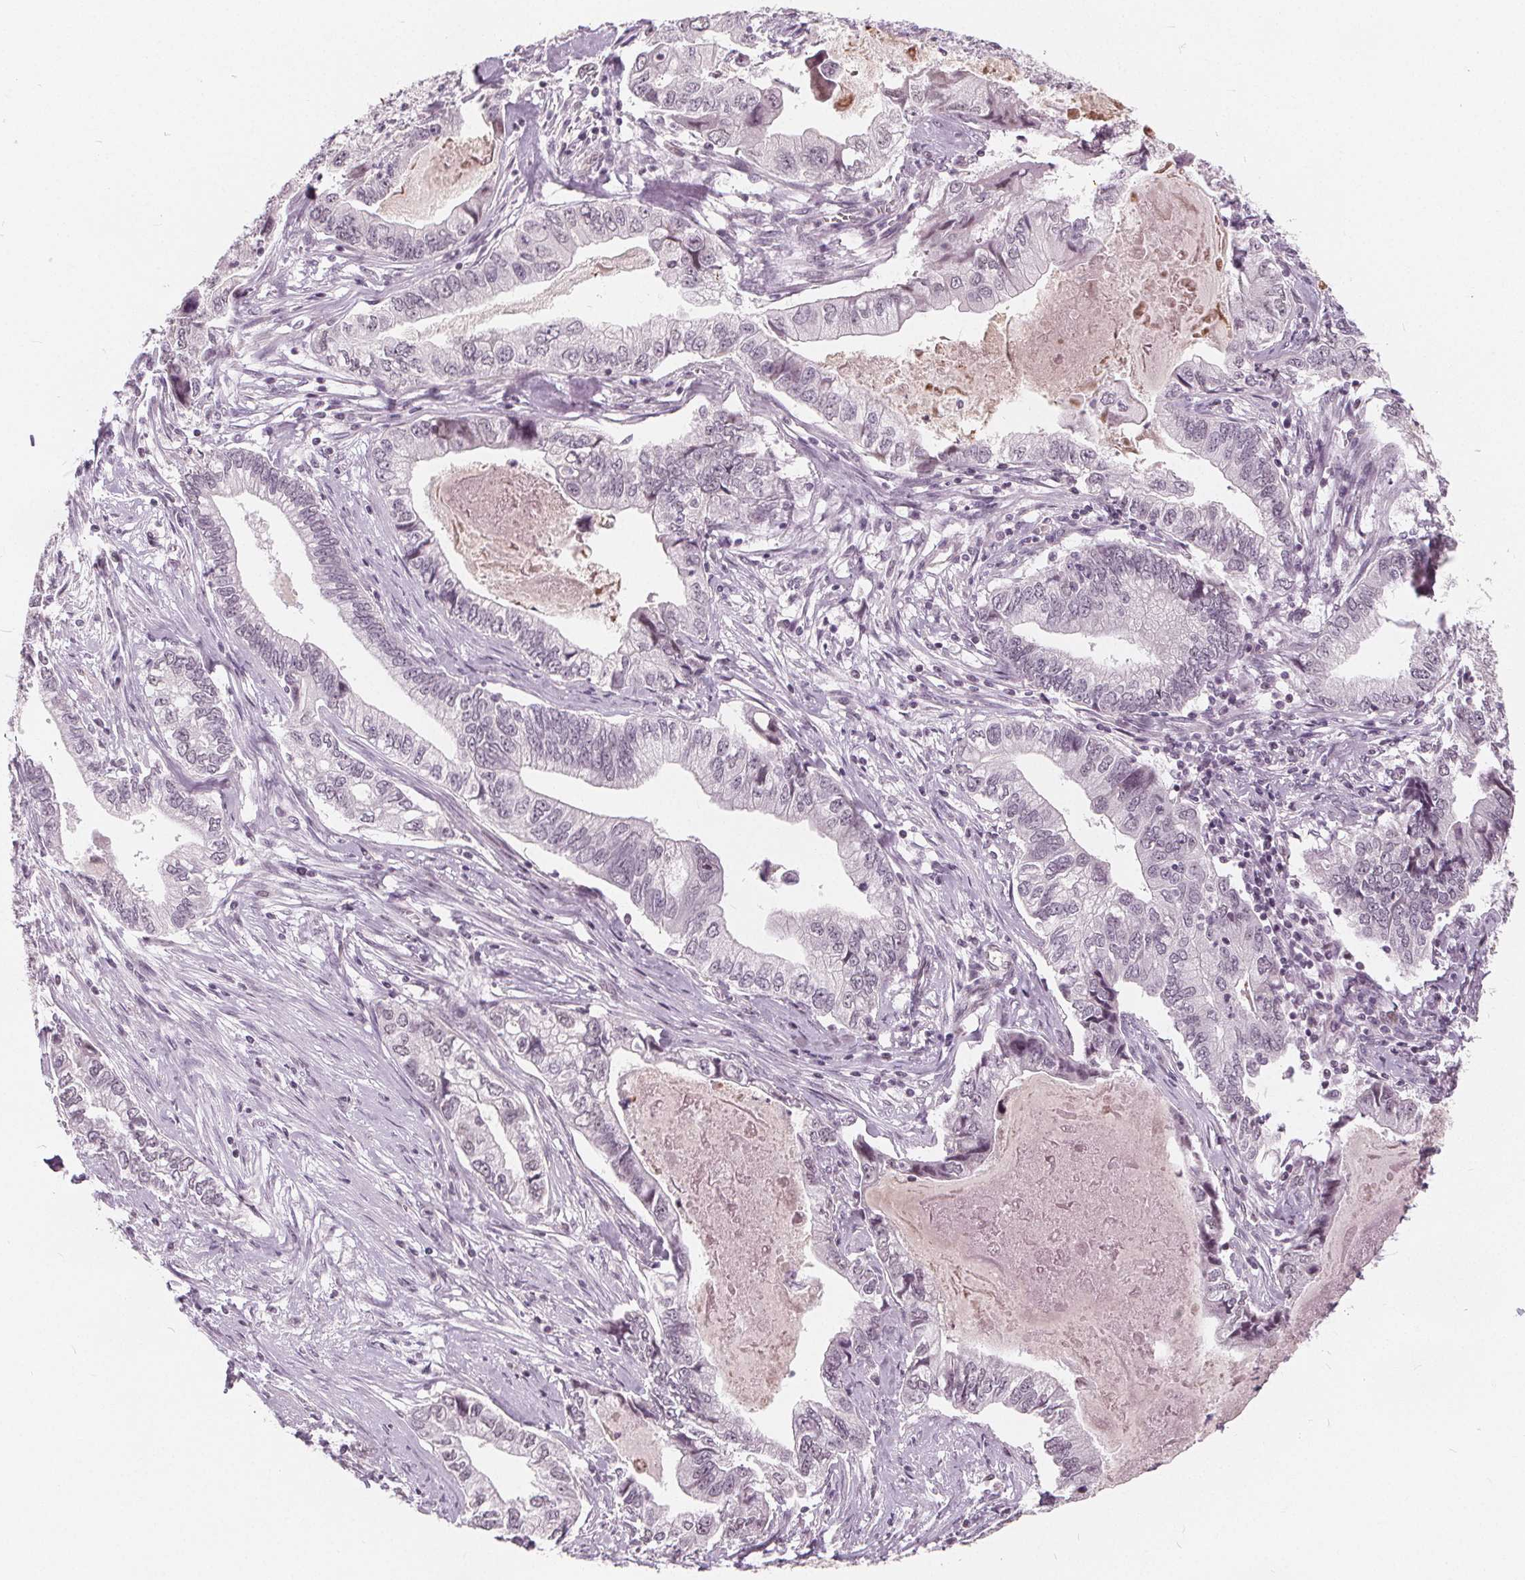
{"staining": {"intensity": "negative", "quantity": "none", "location": "none"}, "tissue": "stomach cancer", "cell_type": "Tumor cells", "image_type": "cancer", "snomed": [{"axis": "morphology", "description": "Adenocarcinoma, NOS"}, {"axis": "topography", "description": "Pancreas"}, {"axis": "topography", "description": "Stomach, upper"}], "caption": "The micrograph reveals no staining of tumor cells in stomach cancer.", "gene": "NUP210L", "patient": {"sex": "male", "age": 77}}